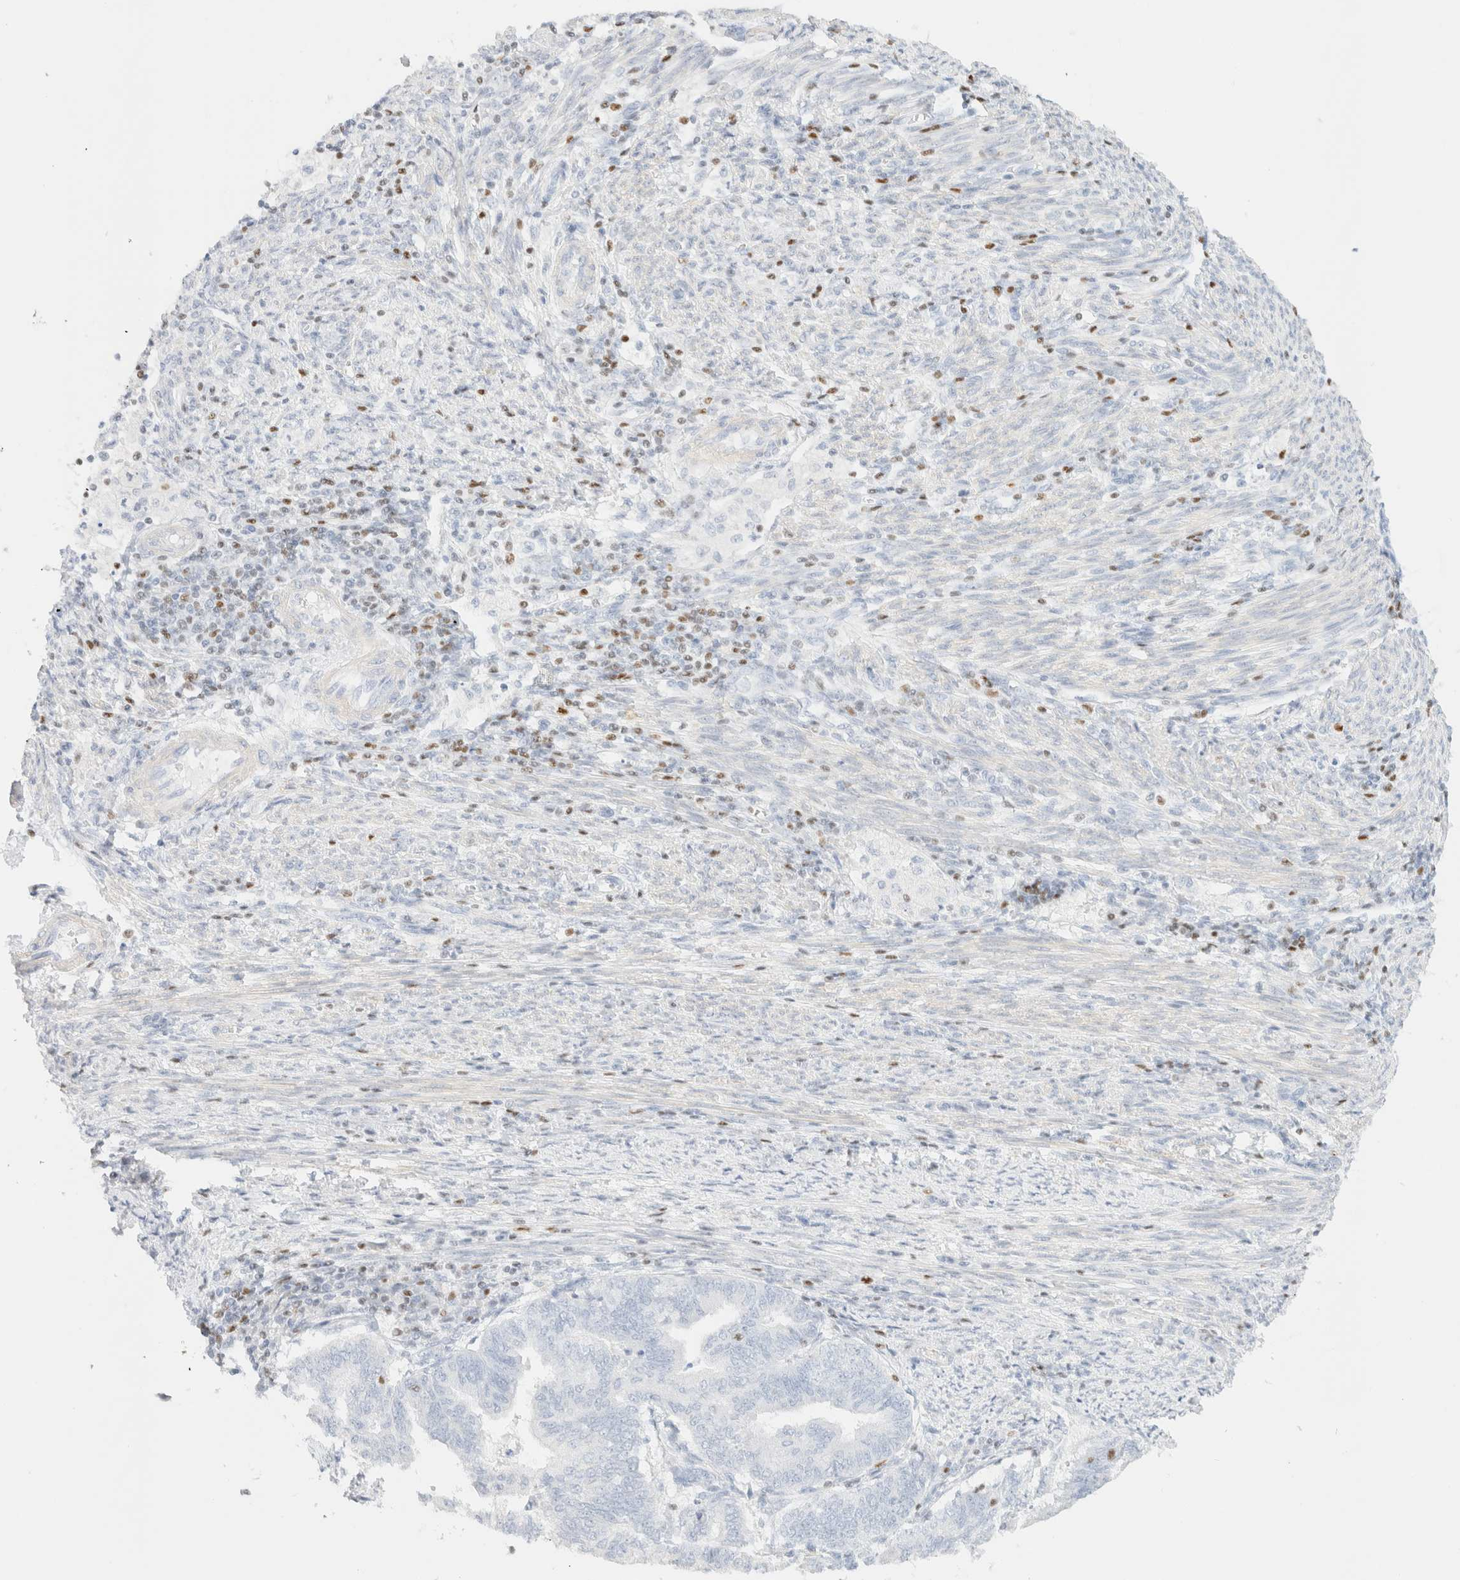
{"staining": {"intensity": "negative", "quantity": "none", "location": "none"}, "tissue": "endometrial cancer", "cell_type": "Tumor cells", "image_type": "cancer", "snomed": [{"axis": "morphology", "description": "Polyp, NOS"}, {"axis": "morphology", "description": "Adenocarcinoma, NOS"}, {"axis": "morphology", "description": "Adenoma, NOS"}, {"axis": "topography", "description": "Endometrium"}], "caption": "Immunohistochemical staining of endometrial cancer displays no significant expression in tumor cells.", "gene": "IKZF3", "patient": {"sex": "female", "age": 79}}